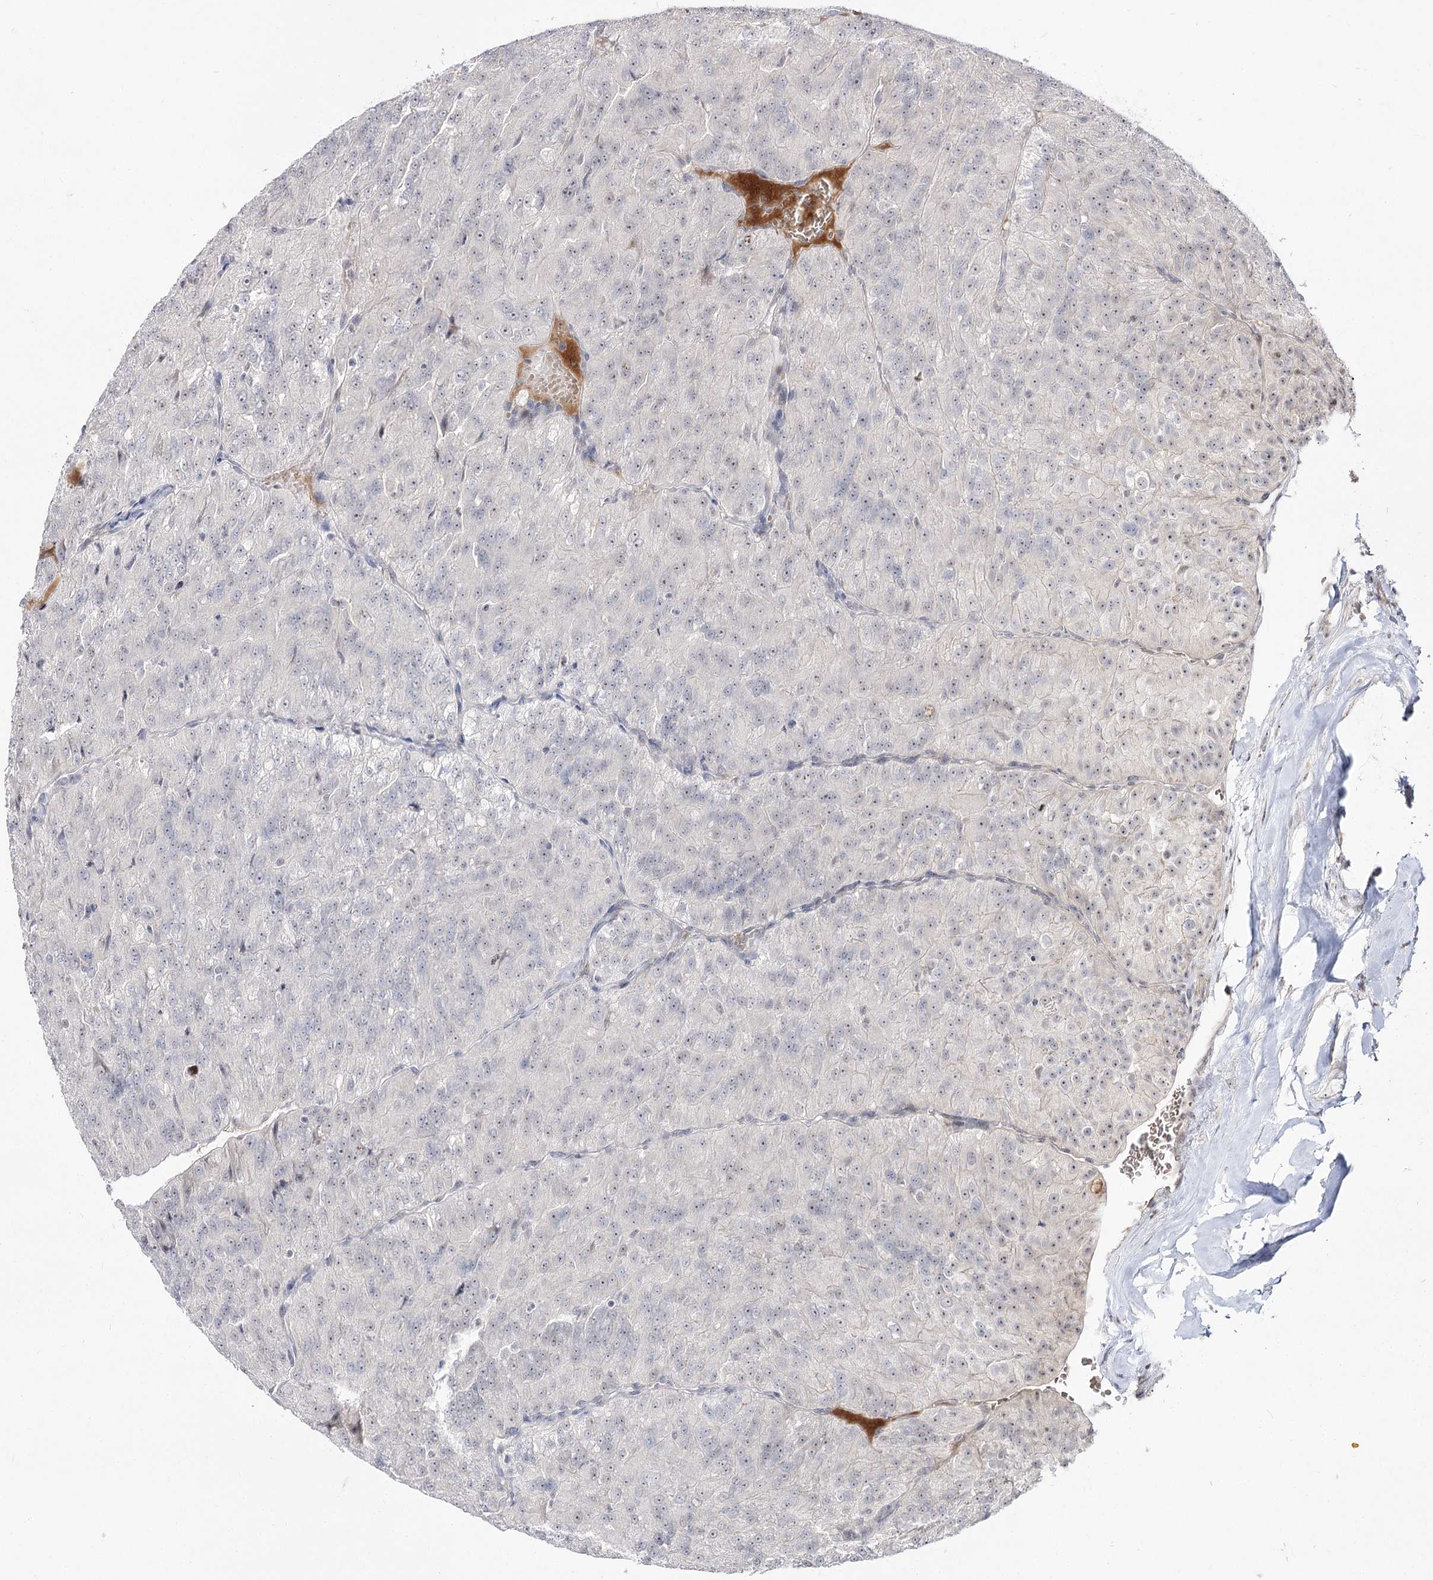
{"staining": {"intensity": "negative", "quantity": "none", "location": "none"}, "tissue": "renal cancer", "cell_type": "Tumor cells", "image_type": "cancer", "snomed": [{"axis": "morphology", "description": "Adenocarcinoma, NOS"}, {"axis": "topography", "description": "Kidney"}], "caption": "An image of human adenocarcinoma (renal) is negative for staining in tumor cells. (Stains: DAB immunohistochemistry with hematoxylin counter stain, Microscopy: brightfield microscopy at high magnification).", "gene": "RRP9", "patient": {"sex": "female", "age": 63}}